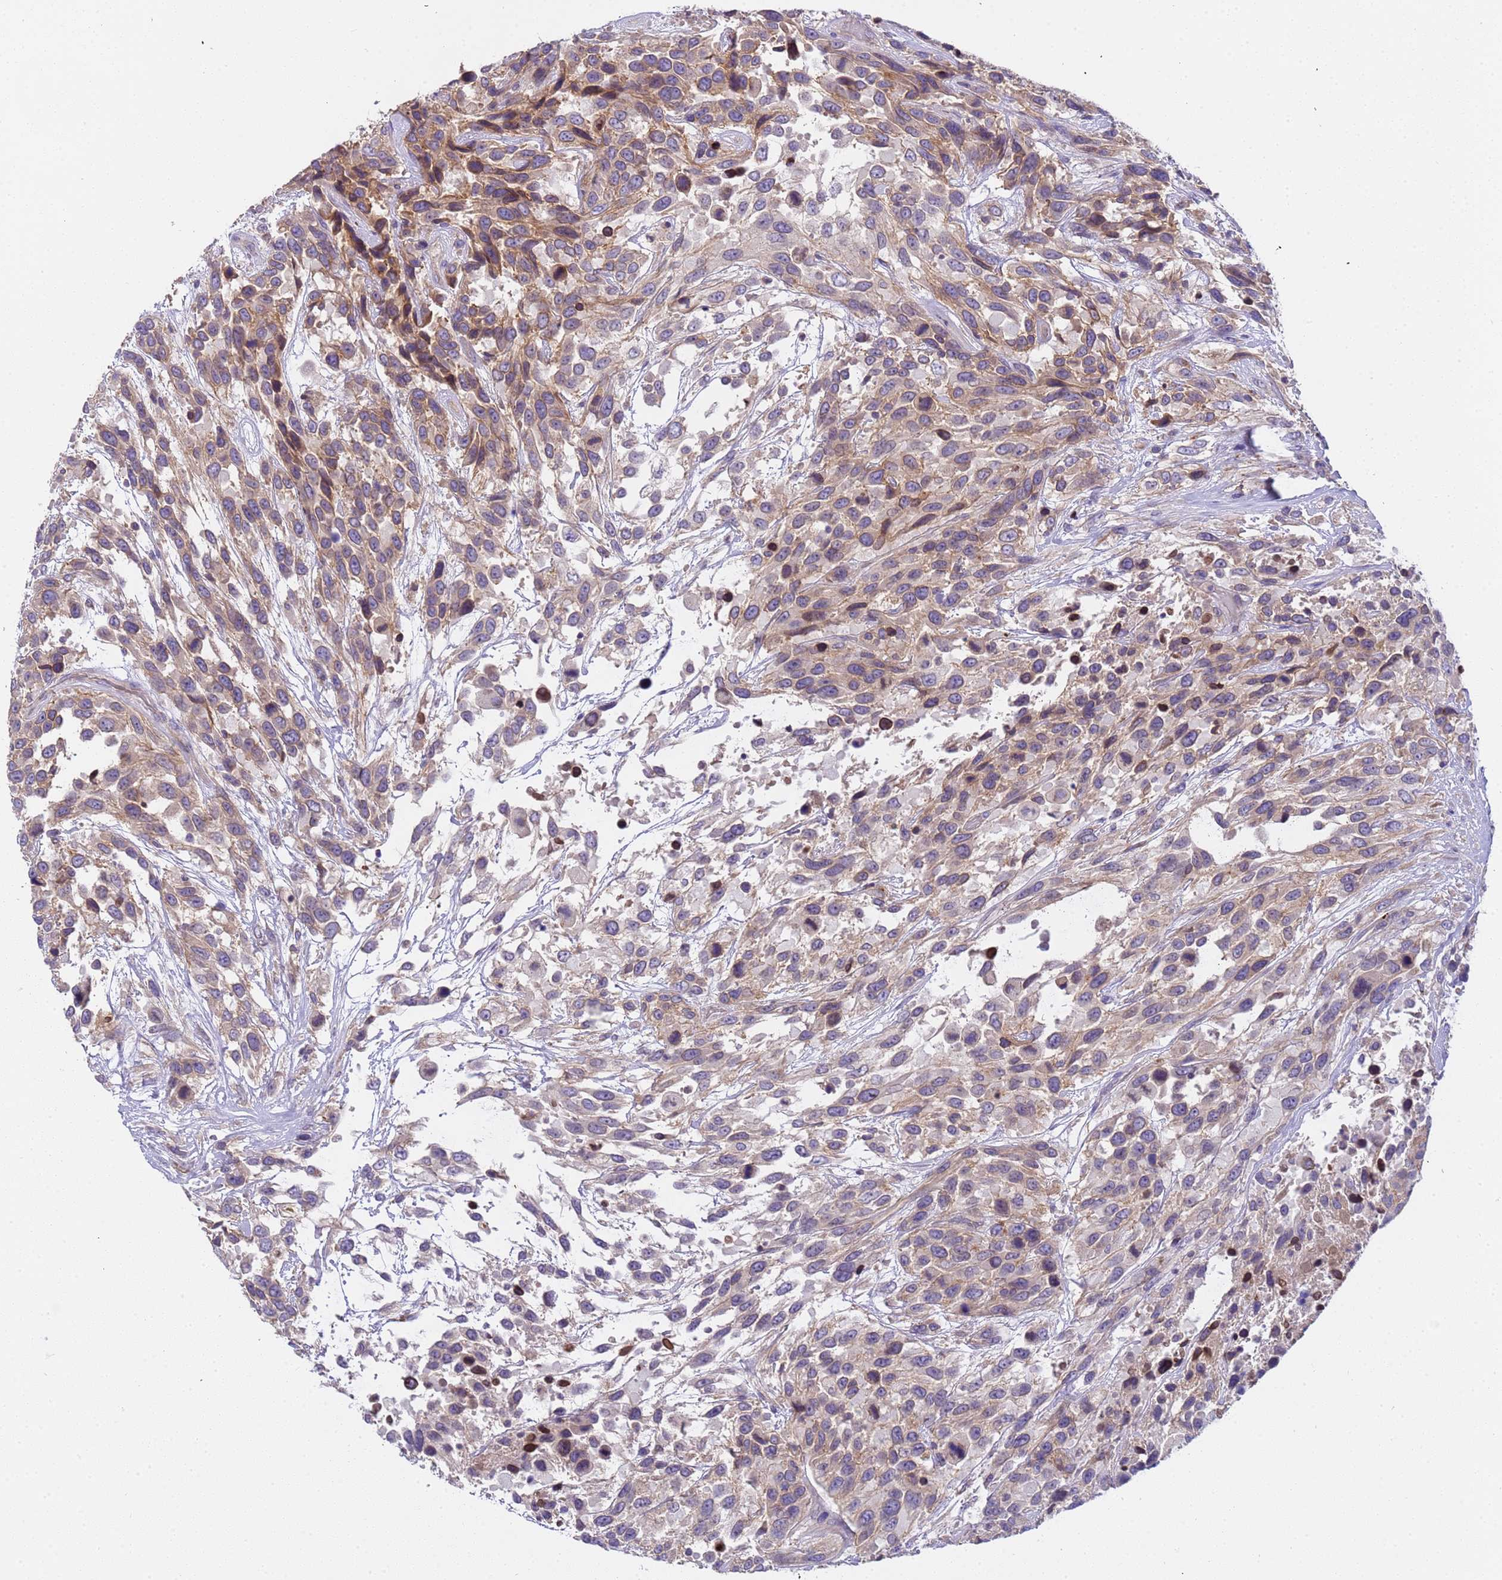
{"staining": {"intensity": "moderate", "quantity": "<25%", "location": "cytoplasmic/membranous,nuclear"}, "tissue": "urothelial cancer", "cell_type": "Tumor cells", "image_type": "cancer", "snomed": [{"axis": "morphology", "description": "Urothelial carcinoma, High grade"}, {"axis": "topography", "description": "Urinary bladder"}], "caption": "This photomicrograph exhibits immunohistochemistry staining of human high-grade urothelial carcinoma, with low moderate cytoplasmic/membranous and nuclear staining in approximately <25% of tumor cells.", "gene": "PLCXD3", "patient": {"sex": "female", "age": 70}}